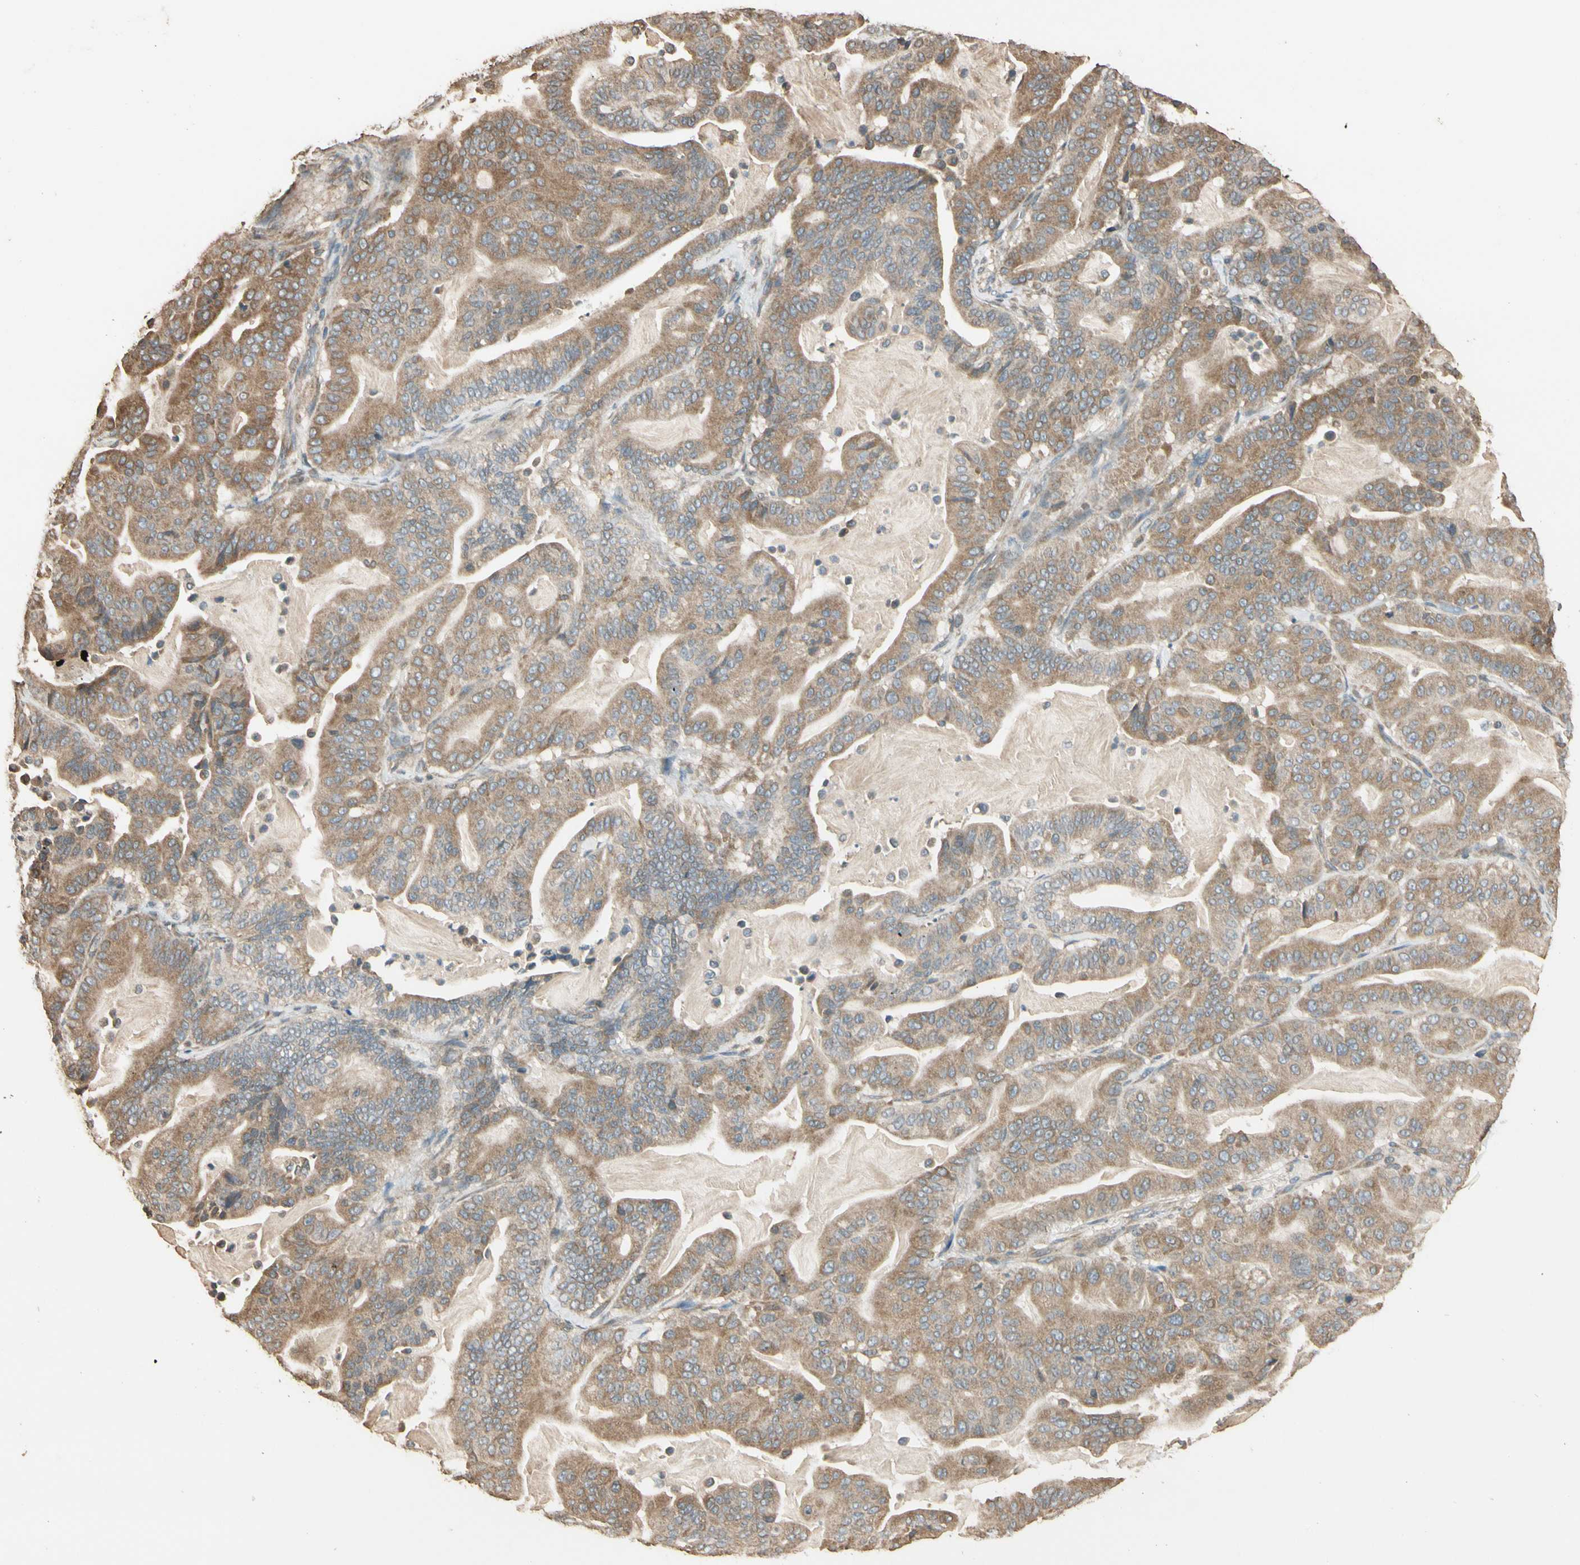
{"staining": {"intensity": "moderate", "quantity": ">75%", "location": "cytoplasmic/membranous"}, "tissue": "pancreatic cancer", "cell_type": "Tumor cells", "image_type": "cancer", "snomed": [{"axis": "morphology", "description": "Adenocarcinoma, NOS"}, {"axis": "topography", "description": "Pancreas"}], "caption": "A high-resolution histopathology image shows immunohistochemistry (IHC) staining of pancreatic cancer (adenocarcinoma), which shows moderate cytoplasmic/membranous staining in approximately >75% of tumor cells.", "gene": "STX18", "patient": {"sex": "male", "age": 63}}